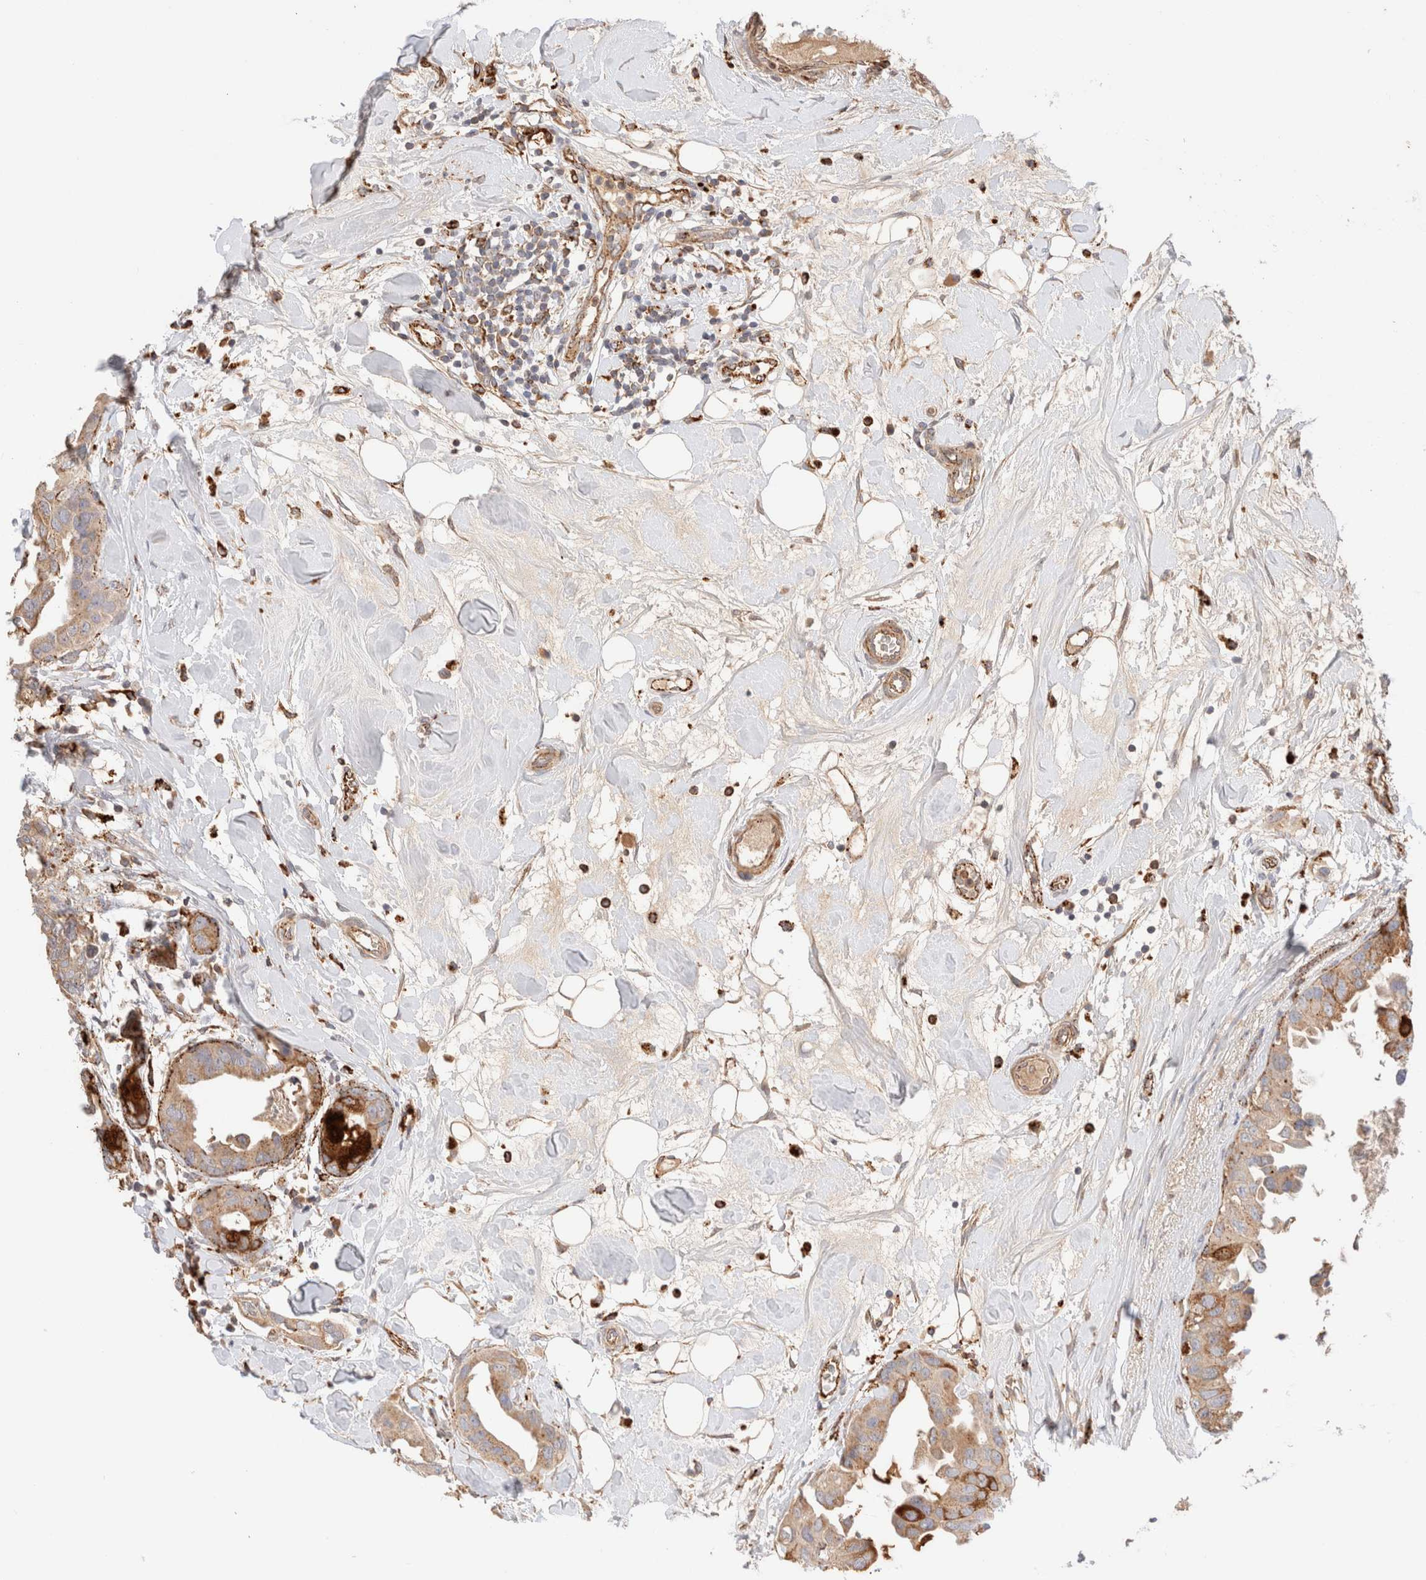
{"staining": {"intensity": "weak", "quantity": ">75%", "location": "cytoplasmic/membranous"}, "tissue": "breast cancer", "cell_type": "Tumor cells", "image_type": "cancer", "snomed": [{"axis": "morphology", "description": "Duct carcinoma"}, {"axis": "topography", "description": "Breast"}], "caption": "A photomicrograph of breast cancer (infiltrating ductal carcinoma) stained for a protein demonstrates weak cytoplasmic/membranous brown staining in tumor cells.", "gene": "RABEPK", "patient": {"sex": "female", "age": 40}}